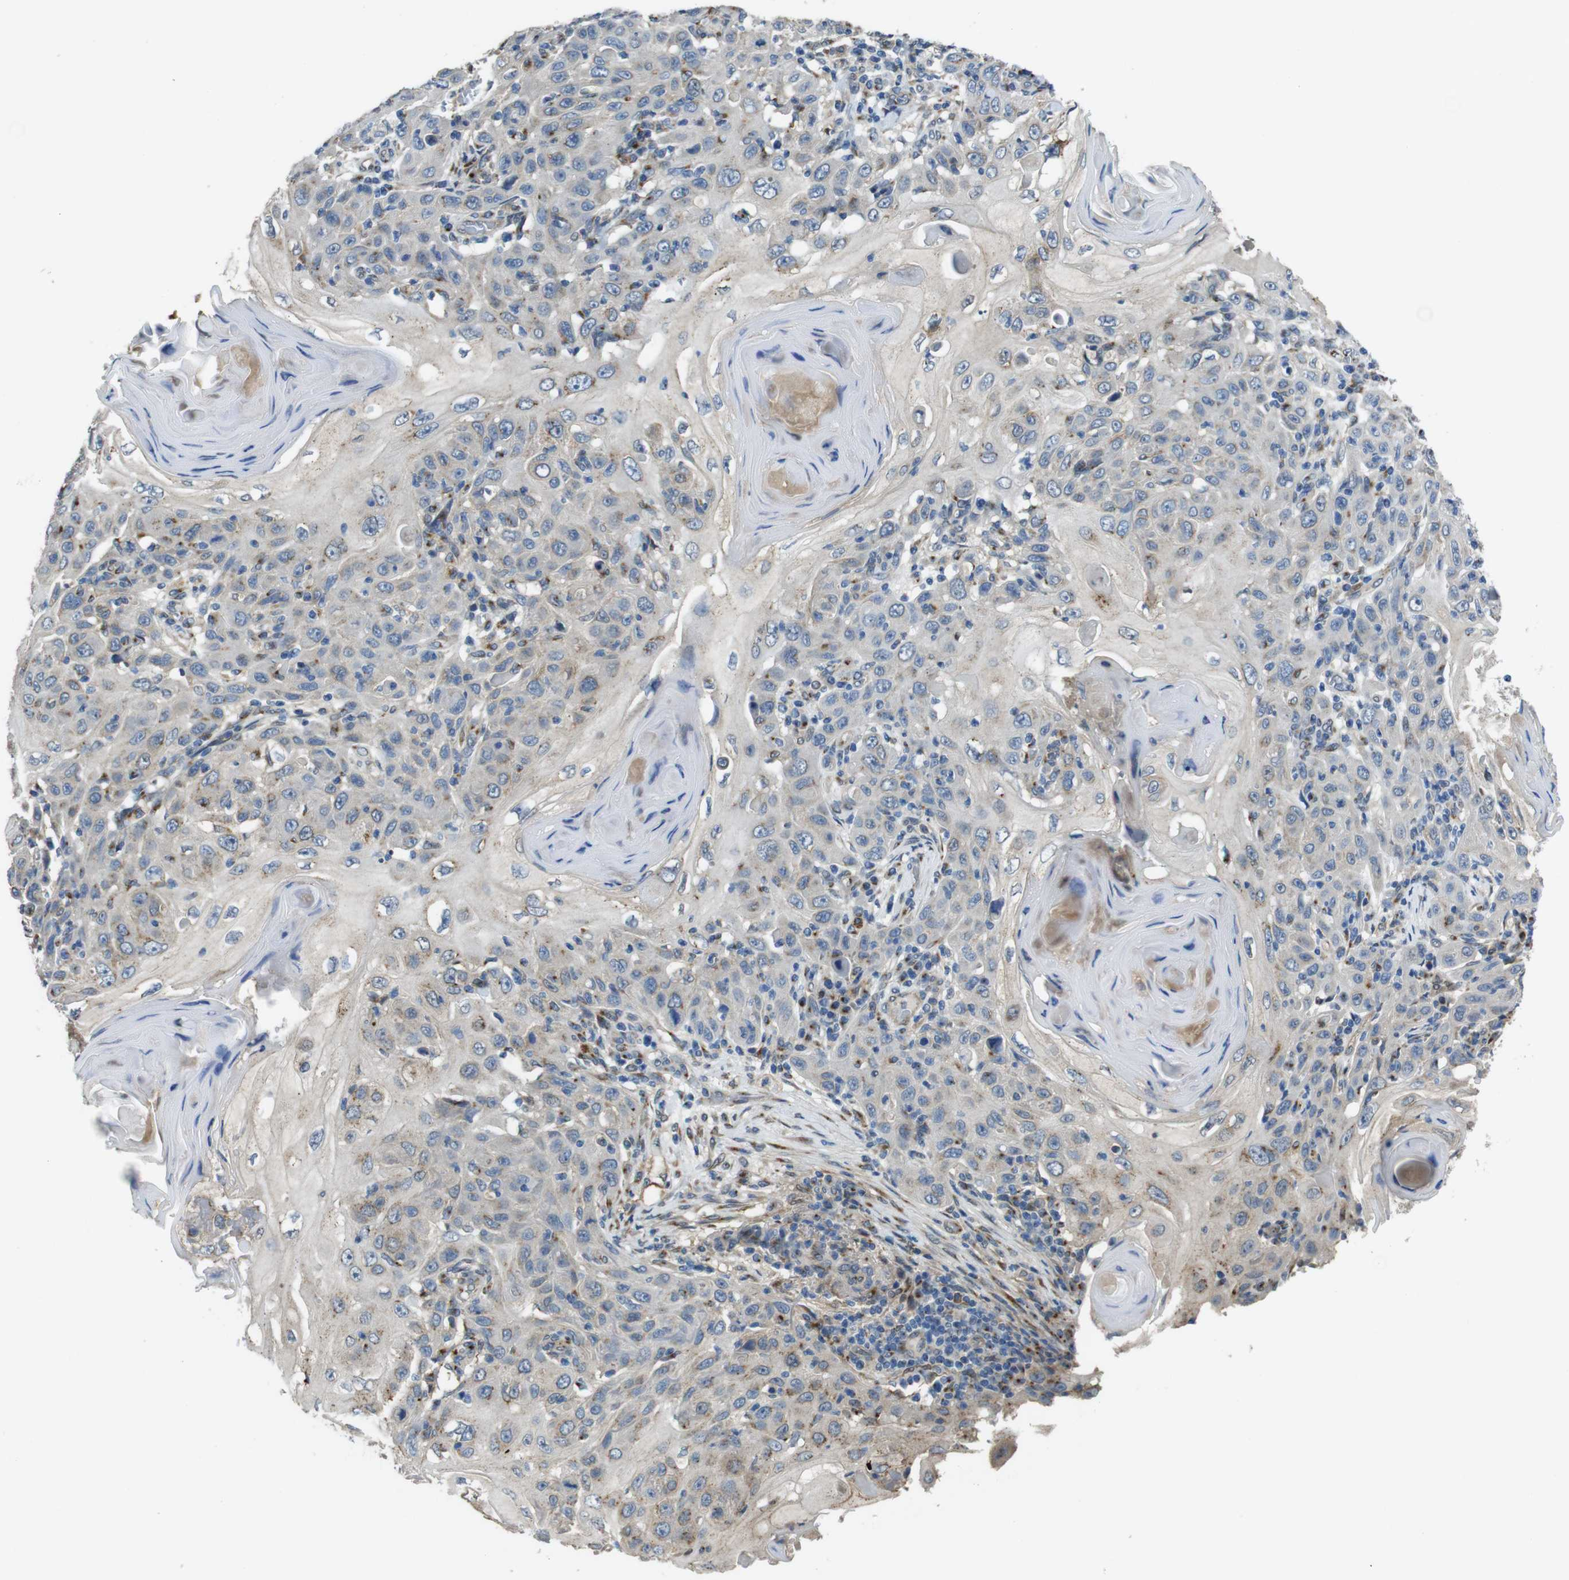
{"staining": {"intensity": "weak", "quantity": "<25%", "location": "cytoplasmic/membranous"}, "tissue": "skin cancer", "cell_type": "Tumor cells", "image_type": "cancer", "snomed": [{"axis": "morphology", "description": "Squamous cell carcinoma, NOS"}, {"axis": "topography", "description": "Skin"}], "caption": "Tumor cells show no significant protein staining in skin squamous cell carcinoma.", "gene": "RAB6A", "patient": {"sex": "female", "age": 88}}